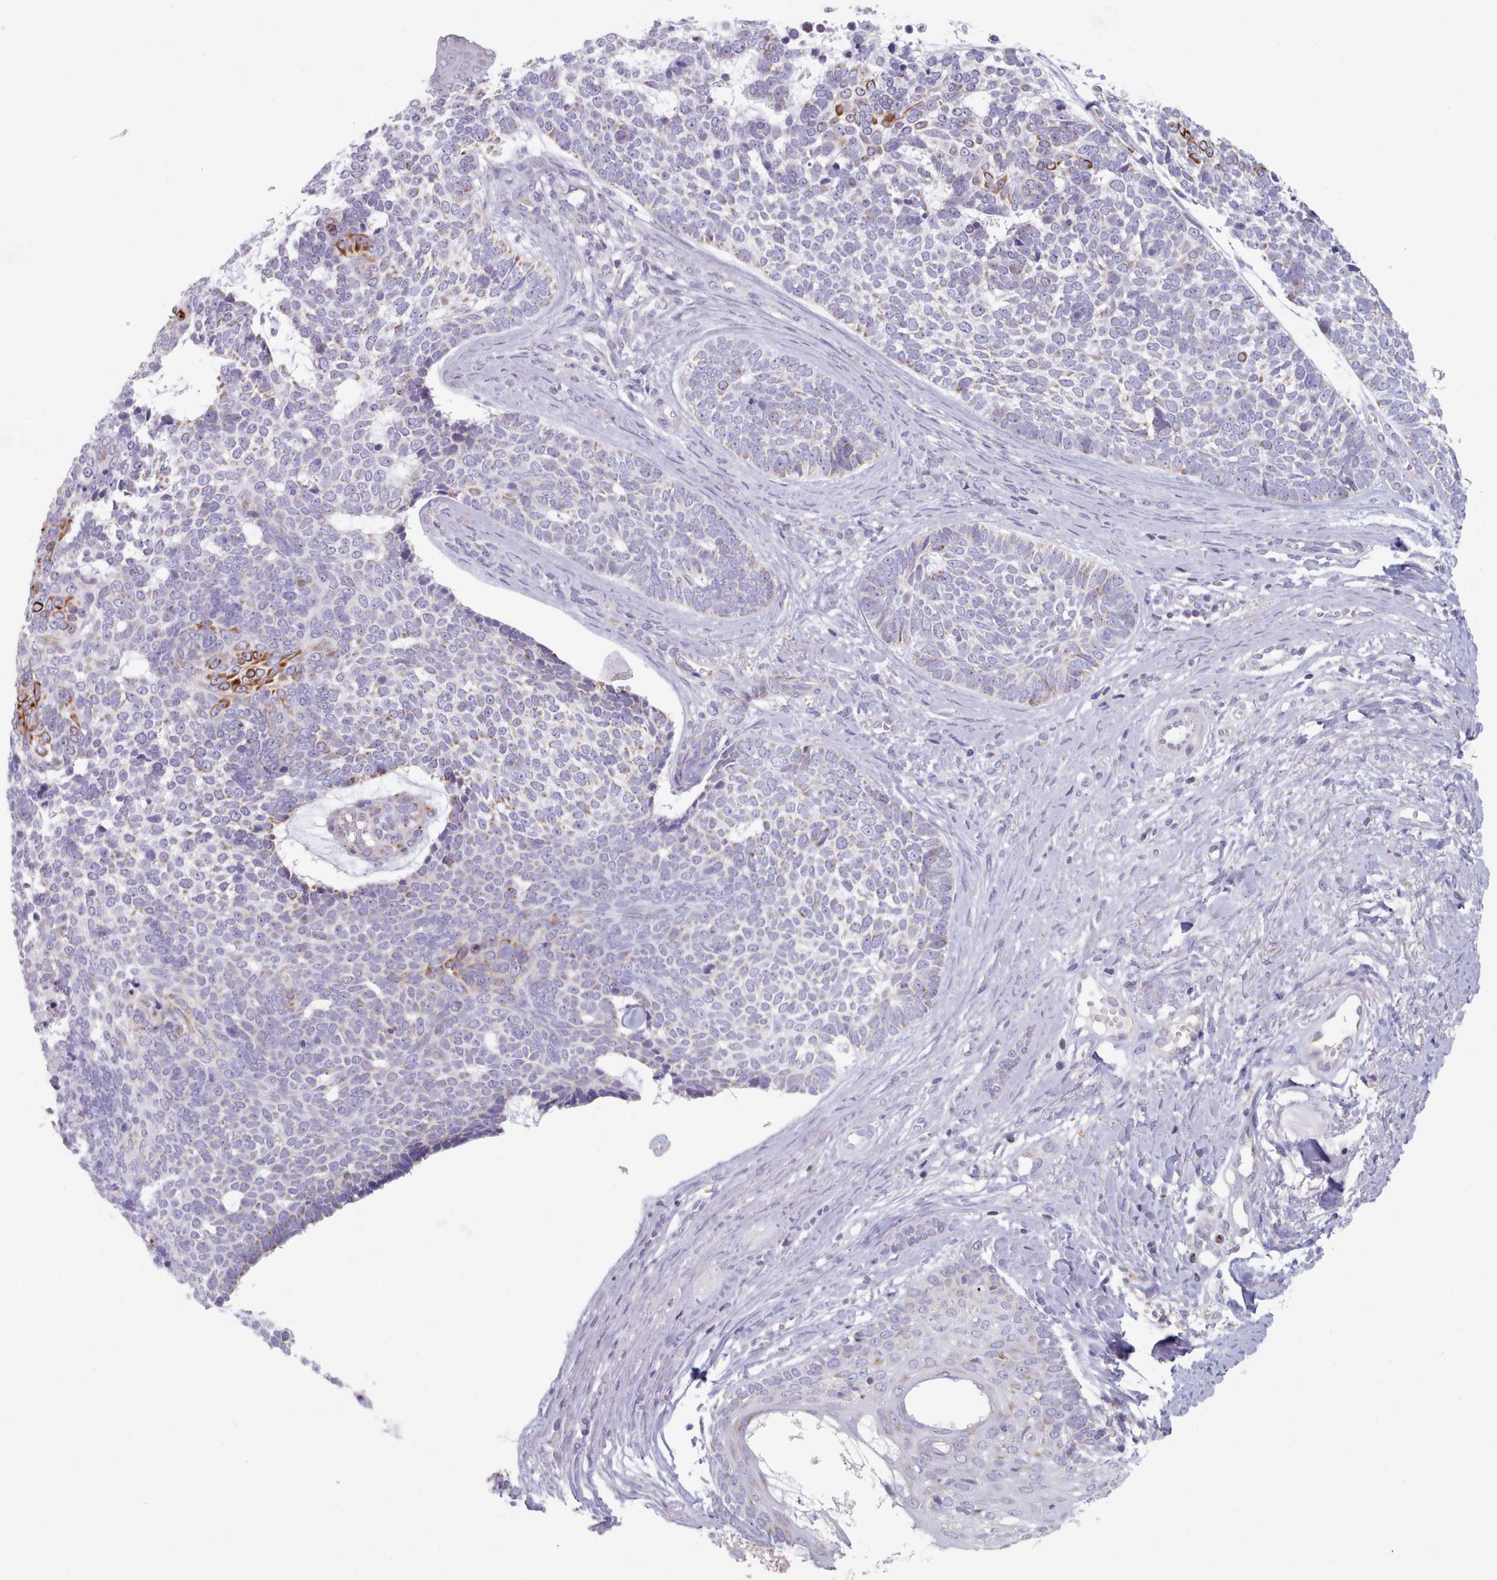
{"staining": {"intensity": "strong", "quantity": "<25%", "location": "cytoplasmic/membranous"}, "tissue": "skin cancer", "cell_type": "Tumor cells", "image_type": "cancer", "snomed": [{"axis": "morphology", "description": "Basal cell carcinoma"}, {"axis": "topography", "description": "Skin"}], "caption": "Immunohistochemical staining of human skin cancer (basal cell carcinoma) reveals medium levels of strong cytoplasmic/membranous positivity in approximately <25% of tumor cells.", "gene": "FAM170B", "patient": {"sex": "female", "age": 81}}